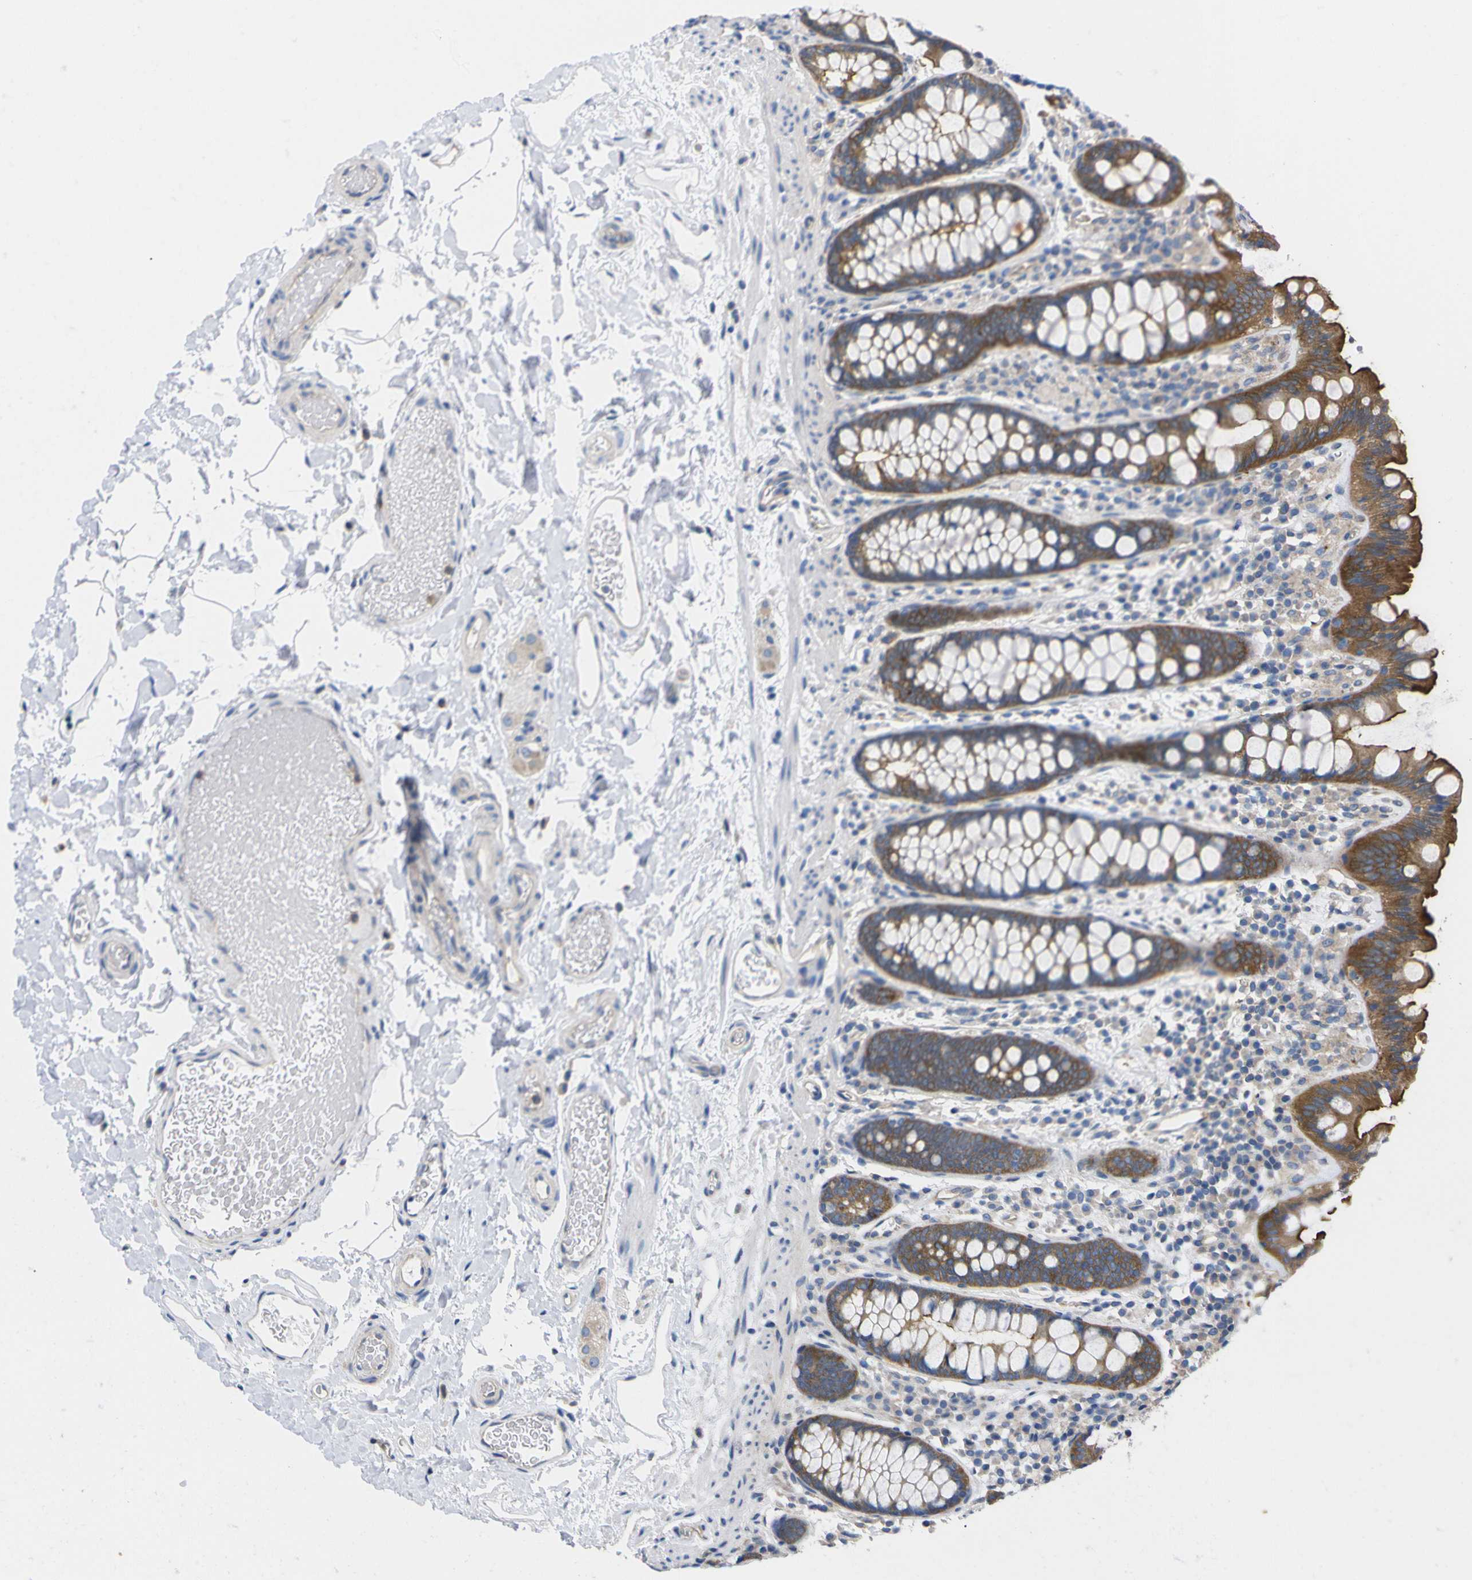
{"staining": {"intensity": "weak", "quantity": "25%-75%", "location": "cytoplasmic/membranous"}, "tissue": "colon", "cell_type": "Endothelial cells", "image_type": "normal", "snomed": [{"axis": "morphology", "description": "Normal tissue, NOS"}, {"axis": "topography", "description": "Colon"}], "caption": "DAB immunohistochemical staining of benign human colon displays weak cytoplasmic/membranous protein staining in about 25%-75% of endothelial cells. (DAB IHC, brown staining for protein, blue staining for nuclei).", "gene": "USH1C", "patient": {"sex": "female", "age": 80}}